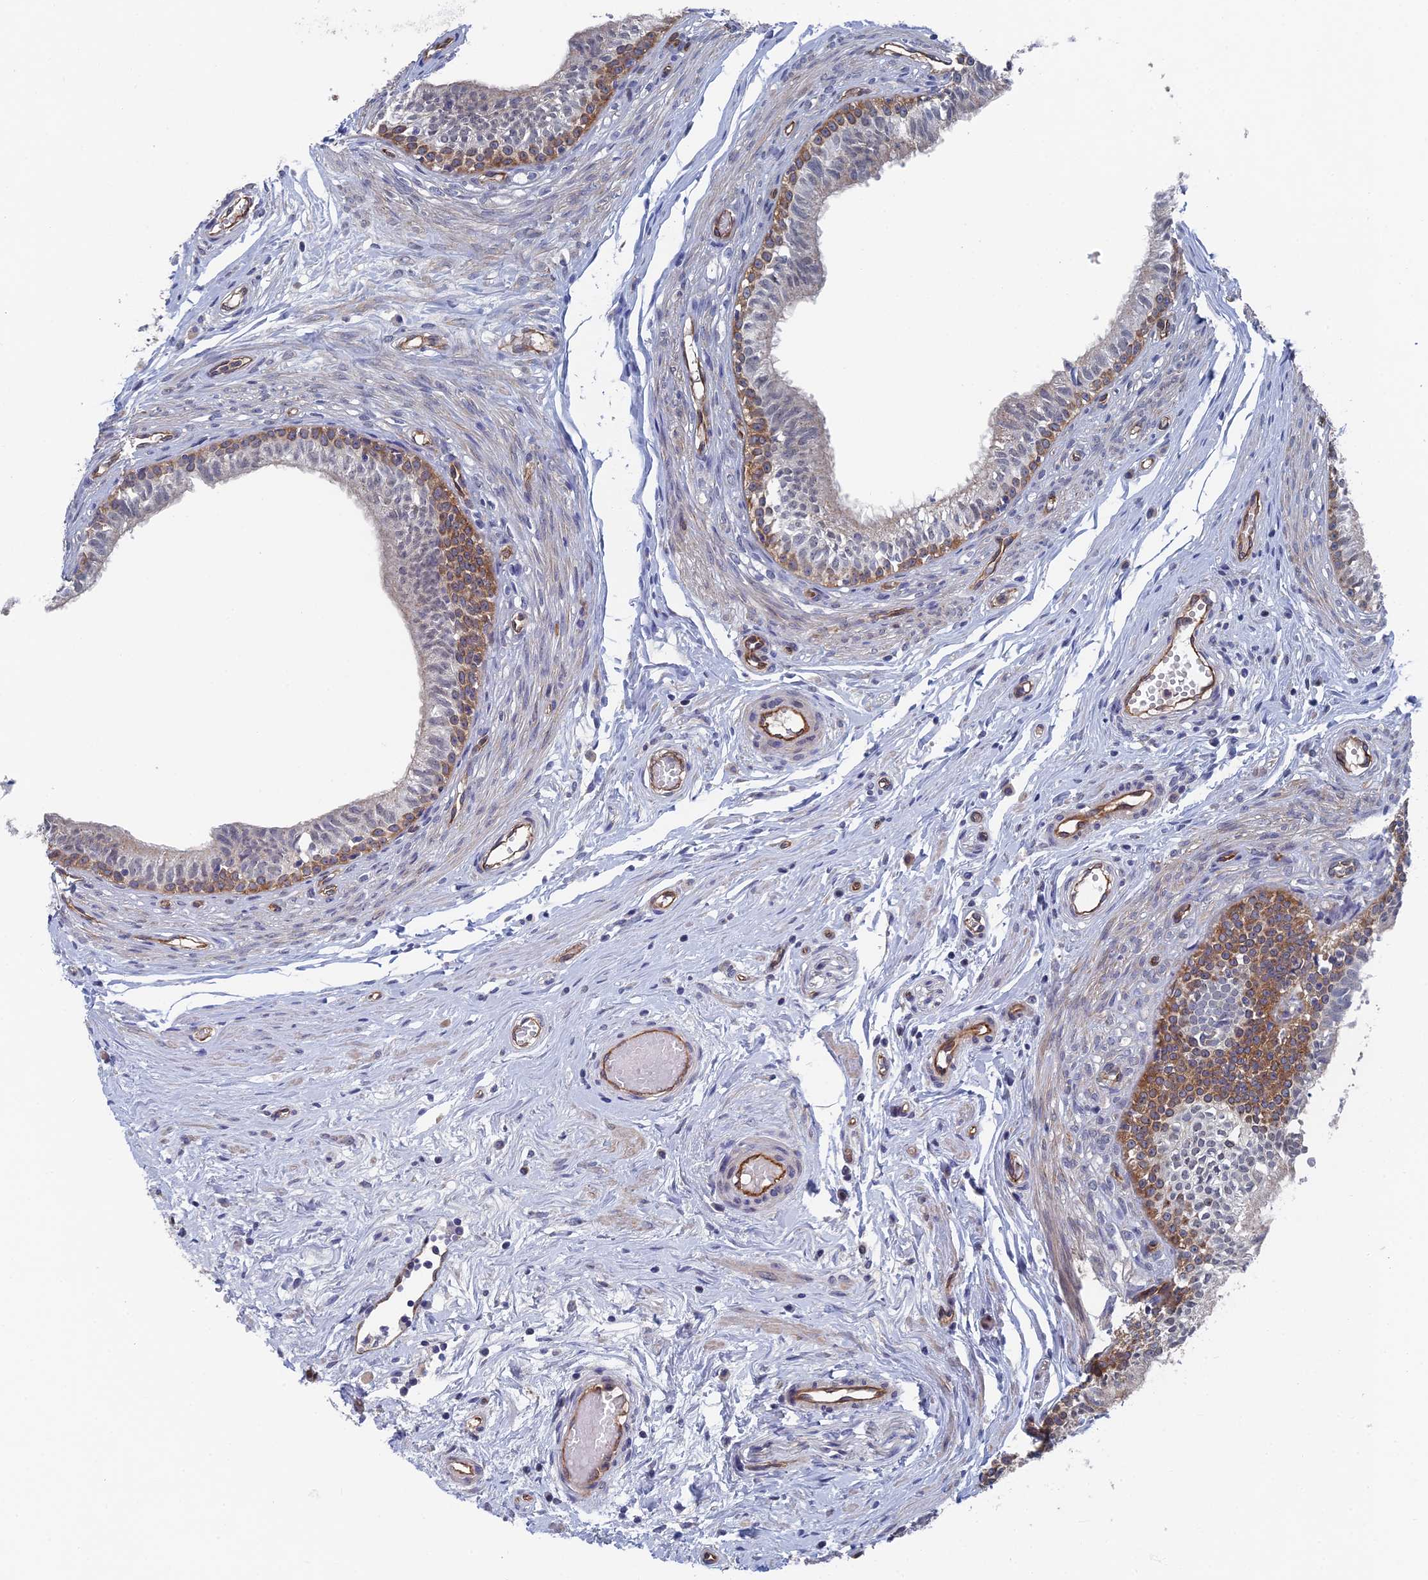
{"staining": {"intensity": "moderate", "quantity": "25%-75%", "location": "cytoplasmic/membranous,nuclear"}, "tissue": "epididymis", "cell_type": "Glandular cells", "image_type": "normal", "snomed": [{"axis": "morphology", "description": "Normal tissue, NOS"}, {"axis": "topography", "description": "Epididymis, spermatic cord, NOS"}], "caption": "Protein staining by IHC shows moderate cytoplasmic/membranous,nuclear expression in approximately 25%-75% of glandular cells in unremarkable epididymis.", "gene": "ARAP3", "patient": {"sex": "male", "age": 22}}